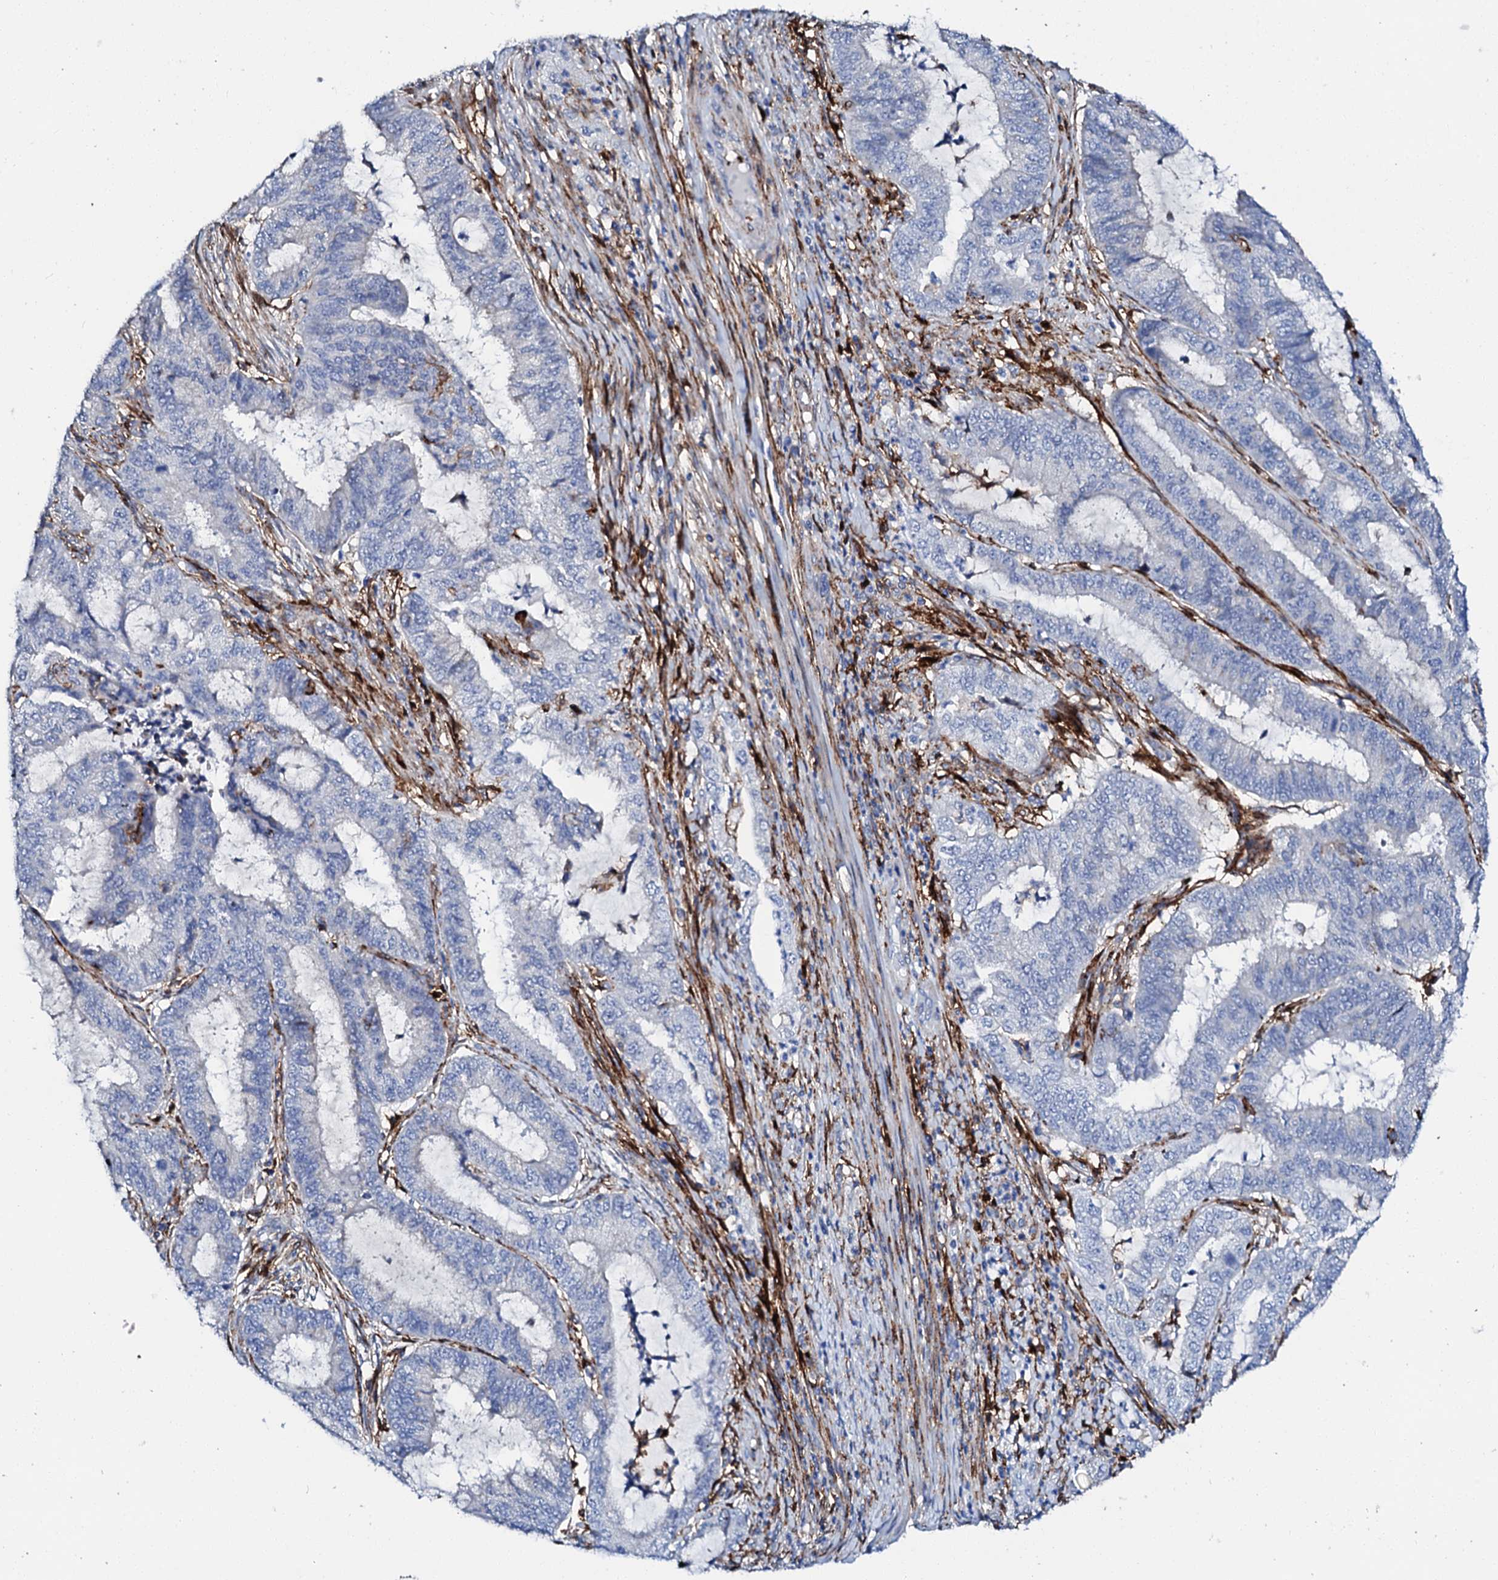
{"staining": {"intensity": "negative", "quantity": "none", "location": "none"}, "tissue": "endometrial cancer", "cell_type": "Tumor cells", "image_type": "cancer", "snomed": [{"axis": "morphology", "description": "Adenocarcinoma, NOS"}, {"axis": "topography", "description": "Endometrium"}], "caption": "An image of human adenocarcinoma (endometrial) is negative for staining in tumor cells.", "gene": "MED13L", "patient": {"sex": "female", "age": 51}}